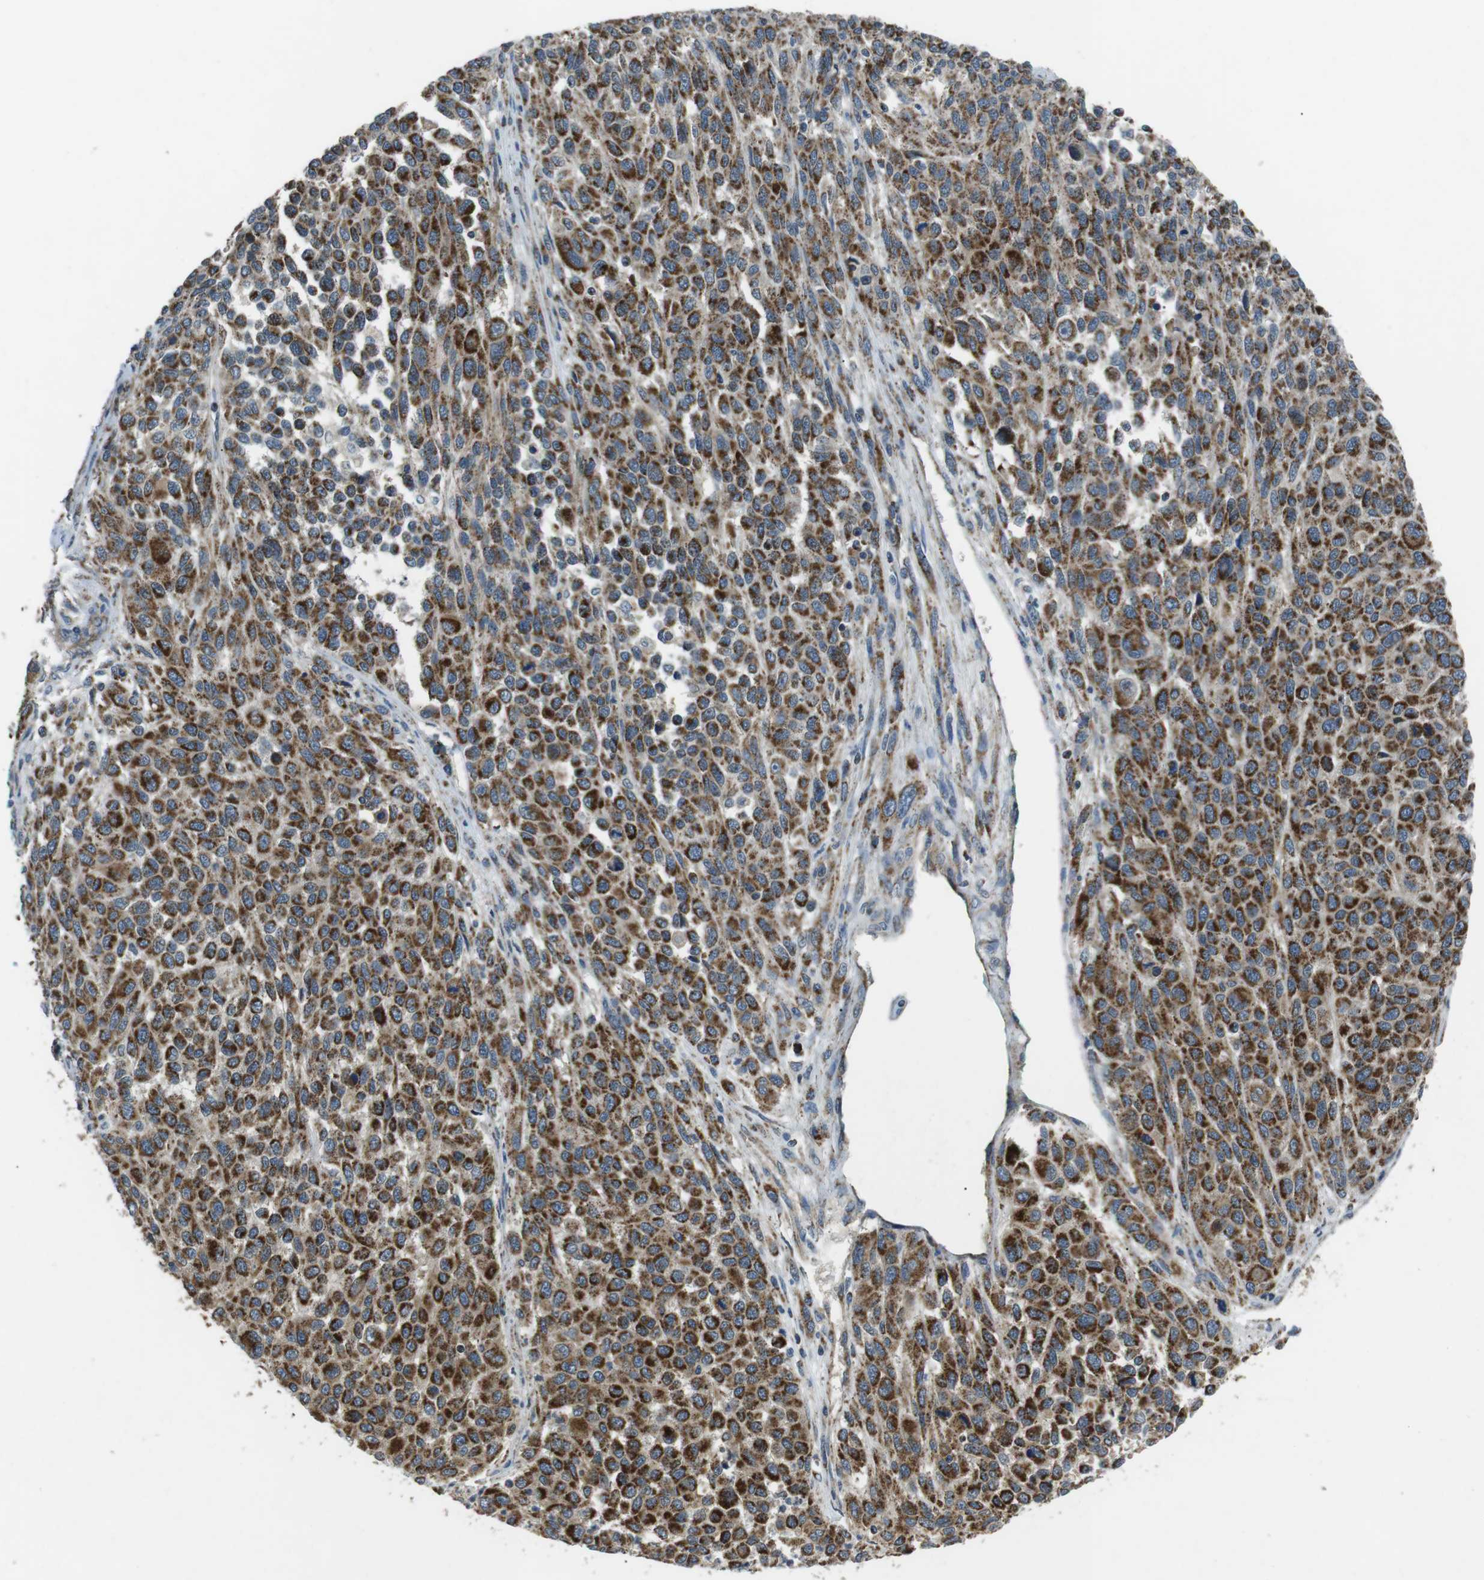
{"staining": {"intensity": "strong", "quantity": ">75%", "location": "cytoplasmic/membranous"}, "tissue": "melanoma", "cell_type": "Tumor cells", "image_type": "cancer", "snomed": [{"axis": "morphology", "description": "Malignant melanoma, Metastatic site"}, {"axis": "topography", "description": "Lymph node"}], "caption": "Human melanoma stained with a brown dye reveals strong cytoplasmic/membranous positive expression in approximately >75% of tumor cells.", "gene": "BACE1", "patient": {"sex": "male", "age": 61}}